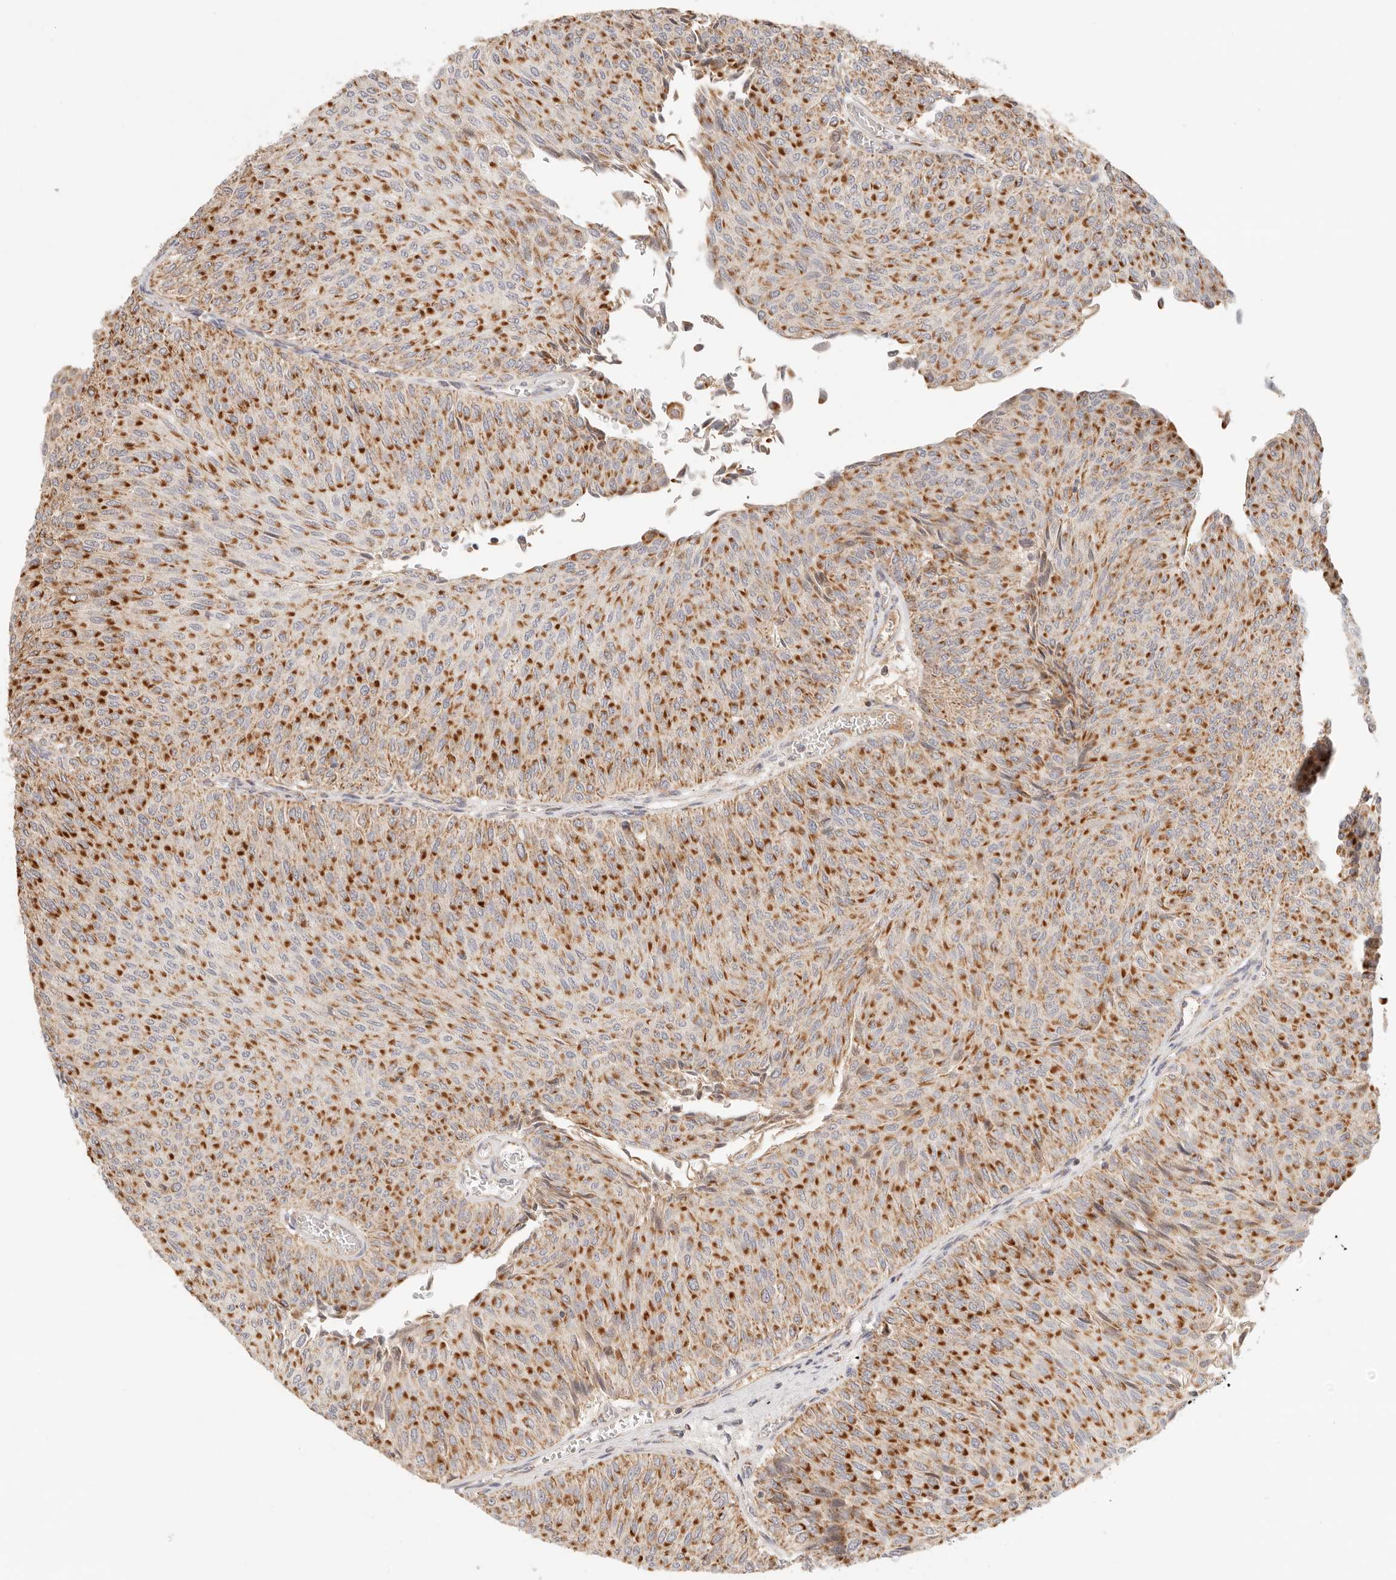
{"staining": {"intensity": "strong", "quantity": ">75%", "location": "cytoplasmic/membranous"}, "tissue": "urothelial cancer", "cell_type": "Tumor cells", "image_type": "cancer", "snomed": [{"axis": "morphology", "description": "Urothelial carcinoma, Low grade"}, {"axis": "topography", "description": "Urinary bladder"}], "caption": "Human low-grade urothelial carcinoma stained for a protein (brown) displays strong cytoplasmic/membranous positive positivity in about >75% of tumor cells.", "gene": "COA6", "patient": {"sex": "male", "age": 78}}